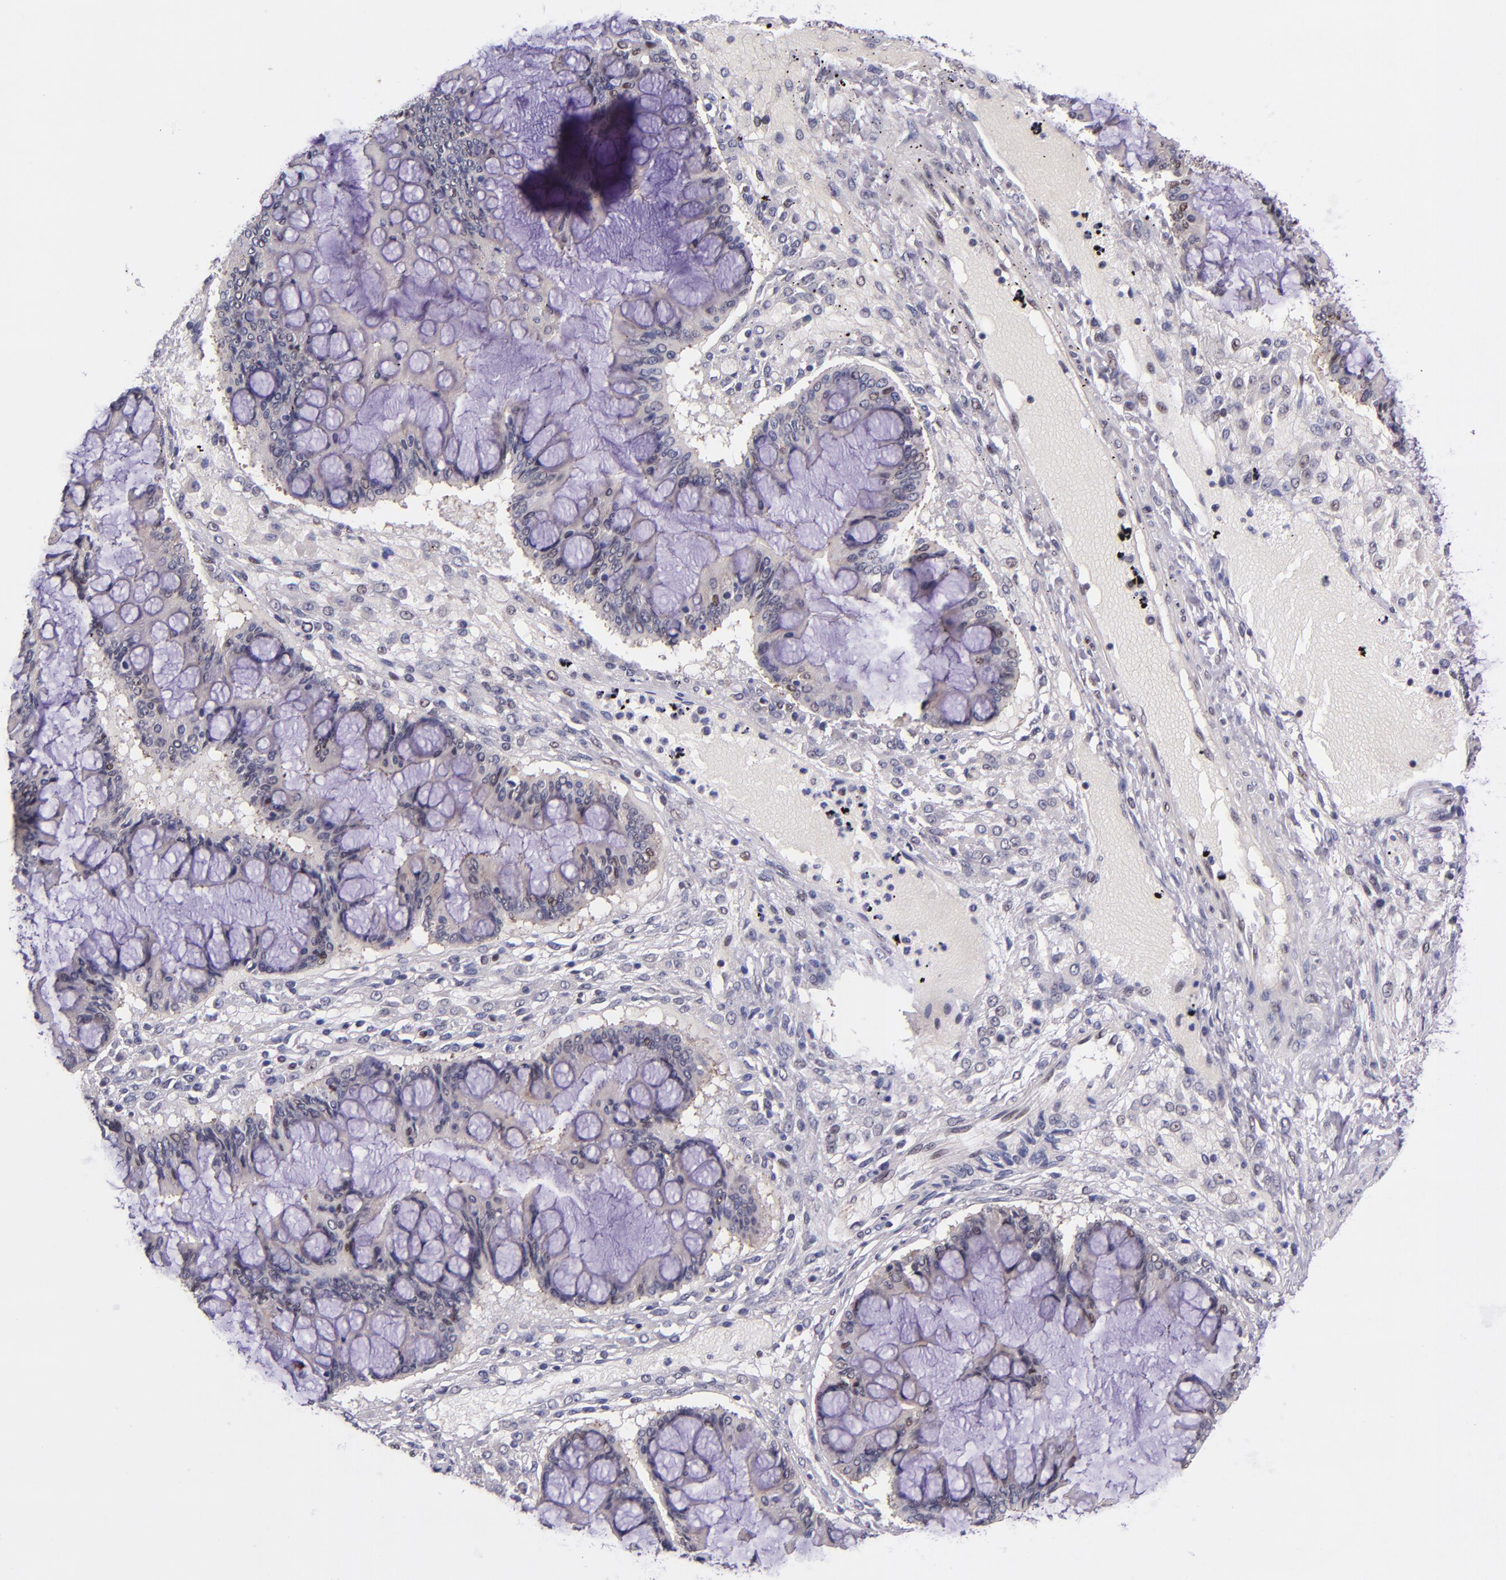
{"staining": {"intensity": "weak", "quantity": "<25%", "location": "nuclear"}, "tissue": "ovarian cancer", "cell_type": "Tumor cells", "image_type": "cancer", "snomed": [{"axis": "morphology", "description": "Cystadenocarcinoma, mucinous, NOS"}, {"axis": "topography", "description": "Ovary"}], "caption": "This is a photomicrograph of immunohistochemistry (IHC) staining of ovarian cancer (mucinous cystadenocarcinoma), which shows no staining in tumor cells.", "gene": "GPKOW", "patient": {"sex": "female", "age": 73}}